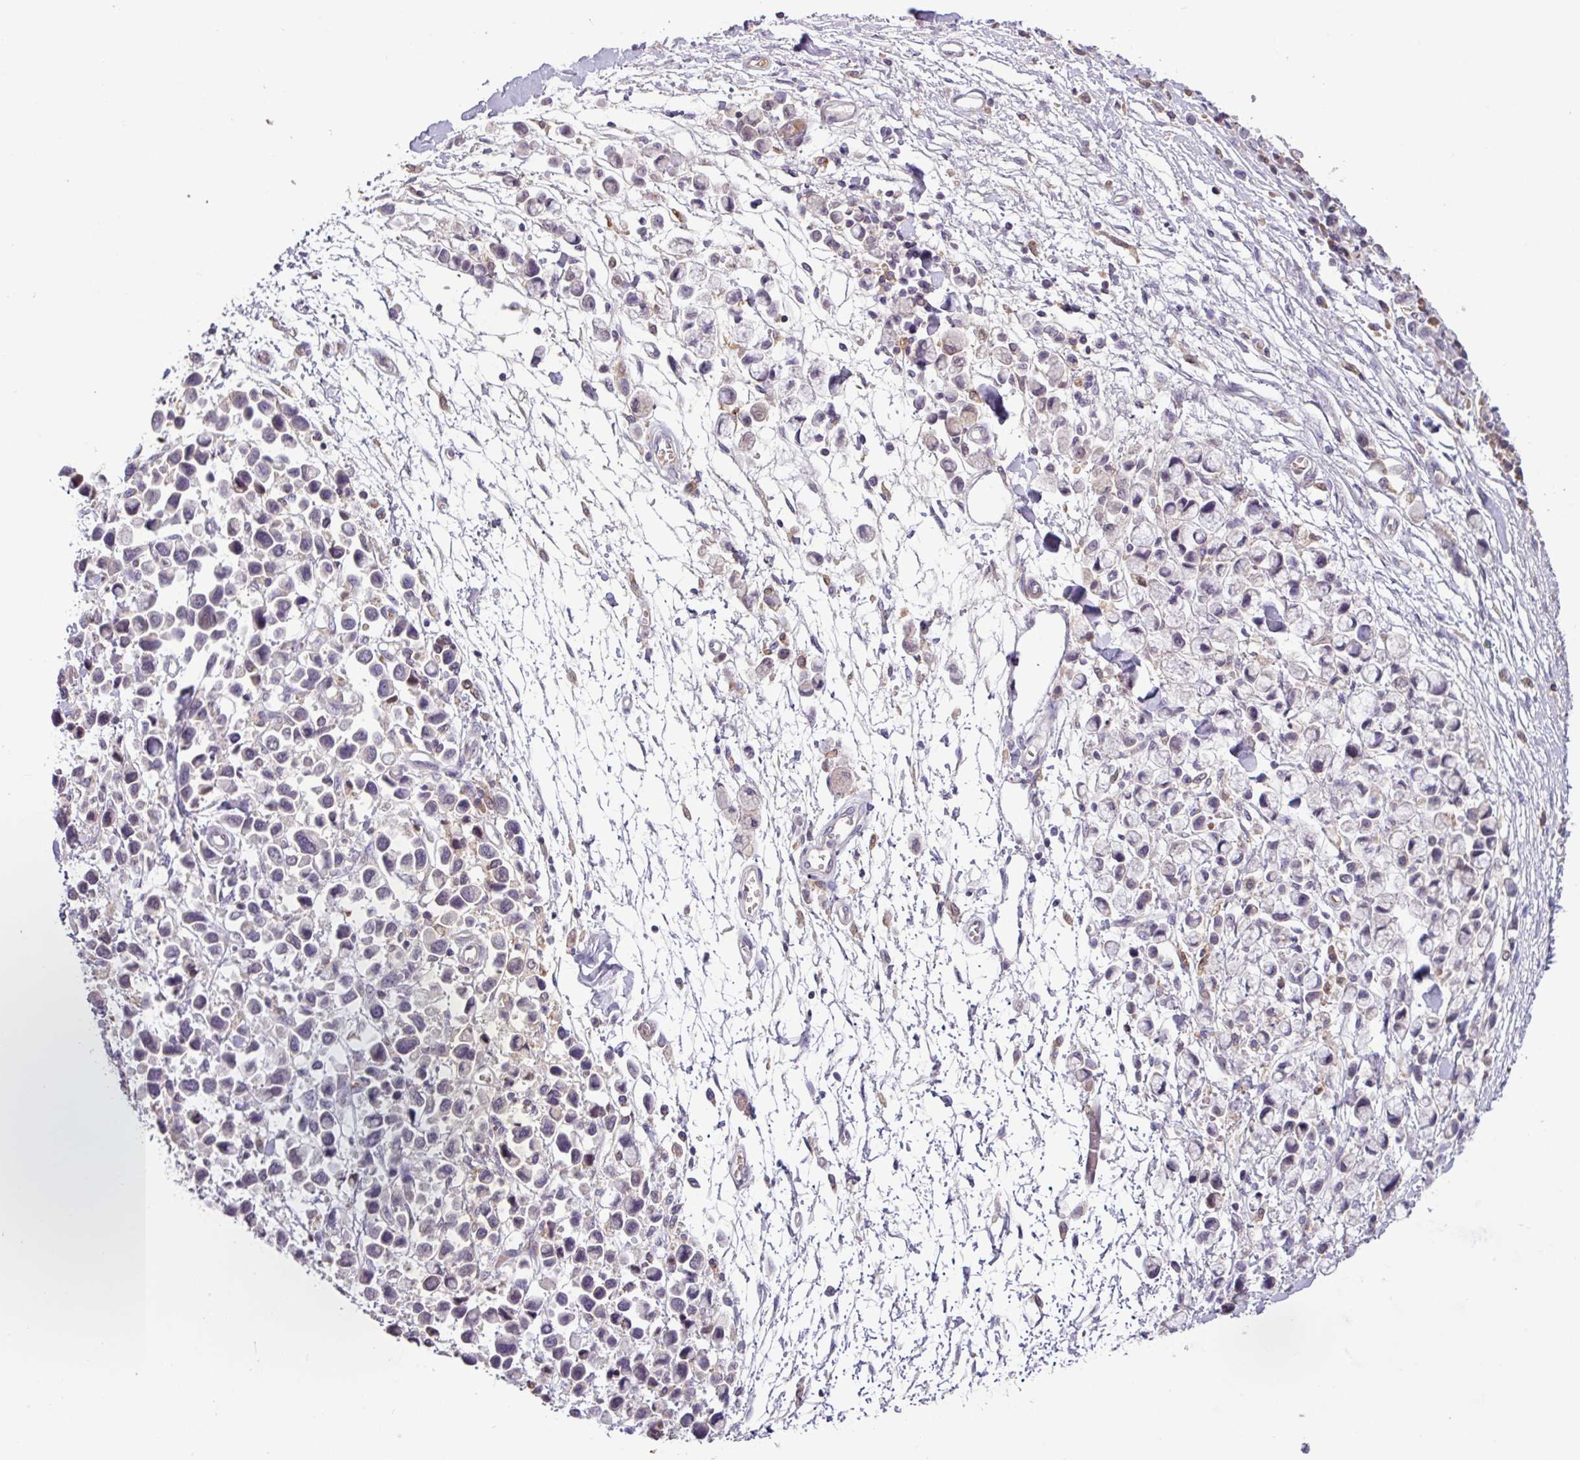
{"staining": {"intensity": "negative", "quantity": "none", "location": "none"}, "tissue": "stomach cancer", "cell_type": "Tumor cells", "image_type": "cancer", "snomed": [{"axis": "morphology", "description": "Adenocarcinoma, NOS"}, {"axis": "topography", "description": "Stomach"}], "caption": "Image shows no significant protein staining in tumor cells of stomach cancer (adenocarcinoma).", "gene": "SLC5A10", "patient": {"sex": "female", "age": 81}}